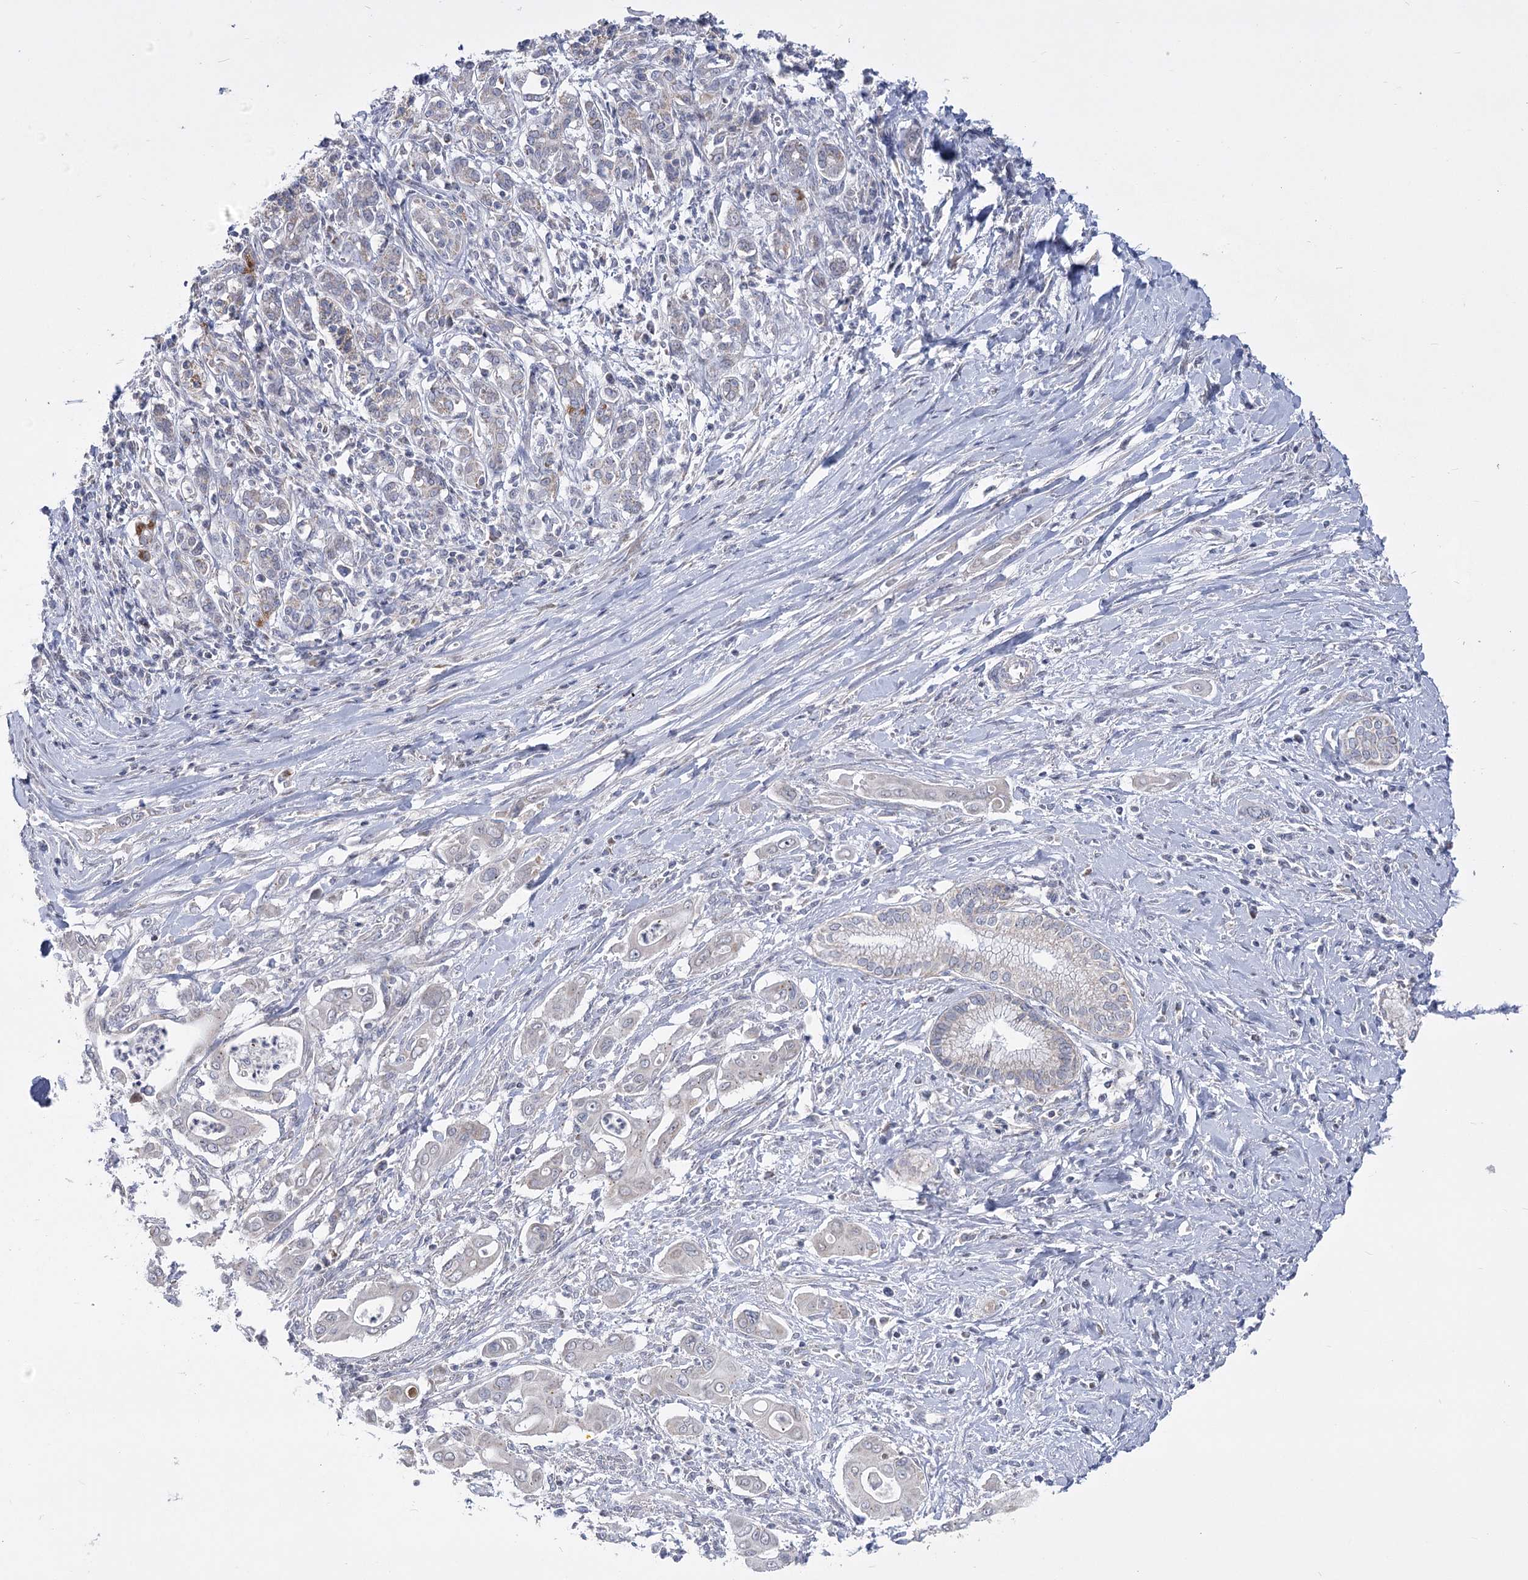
{"staining": {"intensity": "negative", "quantity": "none", "location": "none"}, "tissue": "pancreatic cancer", "cell_type": "Tumor cells", "image_type": "cancer", "snomed": [{"axis": "morphology", "description": "Adenocarcinoma, NOS"}, {"axis": "topography", "description": "Pancreas"}], "caption": "Immunohistochemistry (IHC) of pancreatic adenocarcinoma reveals no staining in tumor cells.", "gene": "PDHB", "patient": {"sex": "male", "age": 58}}